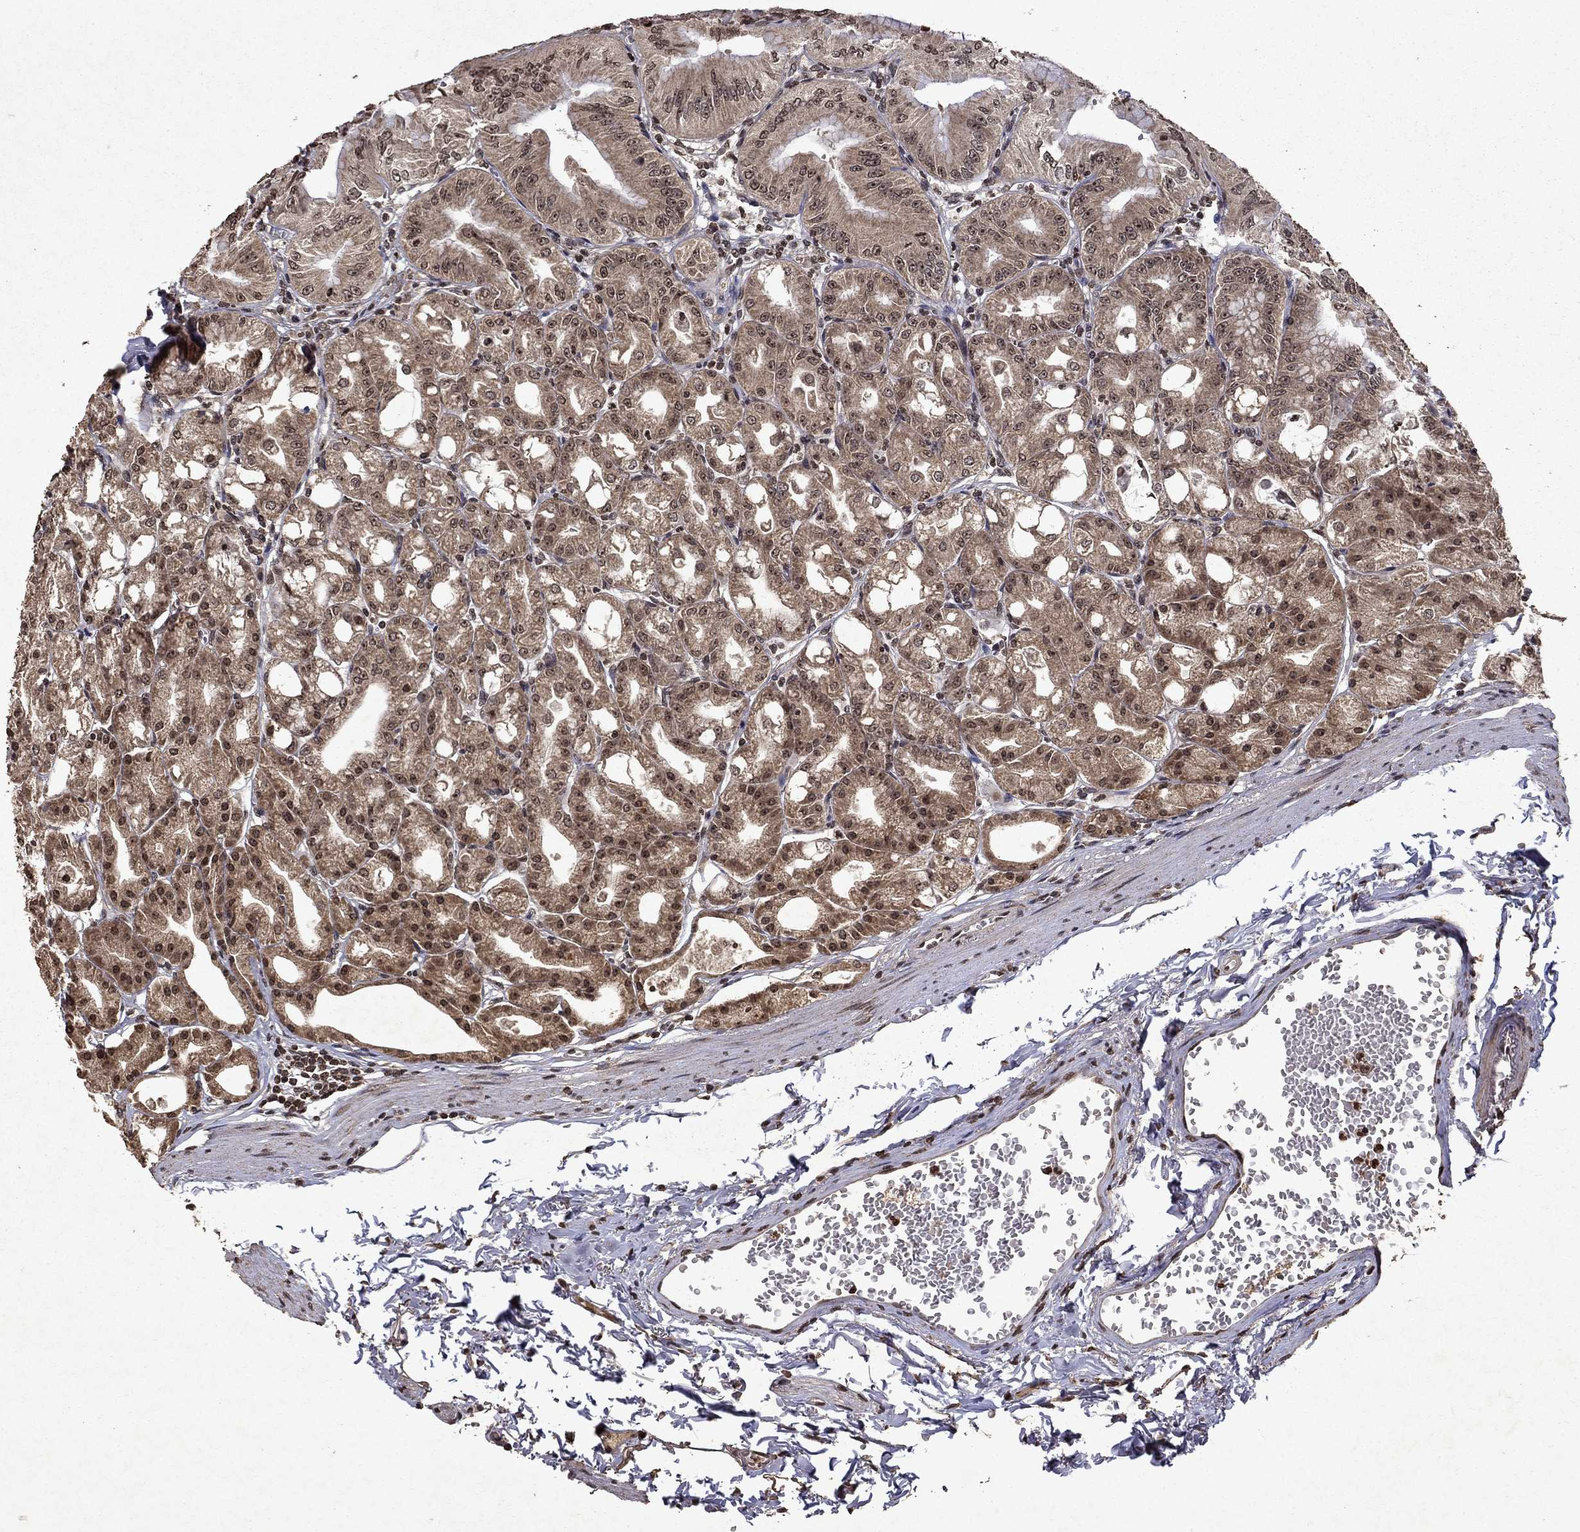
{"staining": {"intensity": "strong", "quantity": "25%-75%", "location": "cytoplasmic/membranous,nuclear"}, "tissue": "stomach", "cell_type": "Glandular cells", "image_type": "normal", "snomed": [{"axis": "morphology", "description": "Normal tissue, NOS"}, {"axis": "topography", "description": "Stomach"}], "caption": "Brown immunohistochemical staining in unremarkable stomach reveals strong cytoplasmic/membranous,nuclear staining in about 25%-75% of glandular cells. The protein is shown in brown color, while the nuclei are stained blue.", "gene": "PIN4", "patient": {"sex": "male", "age": 71}}